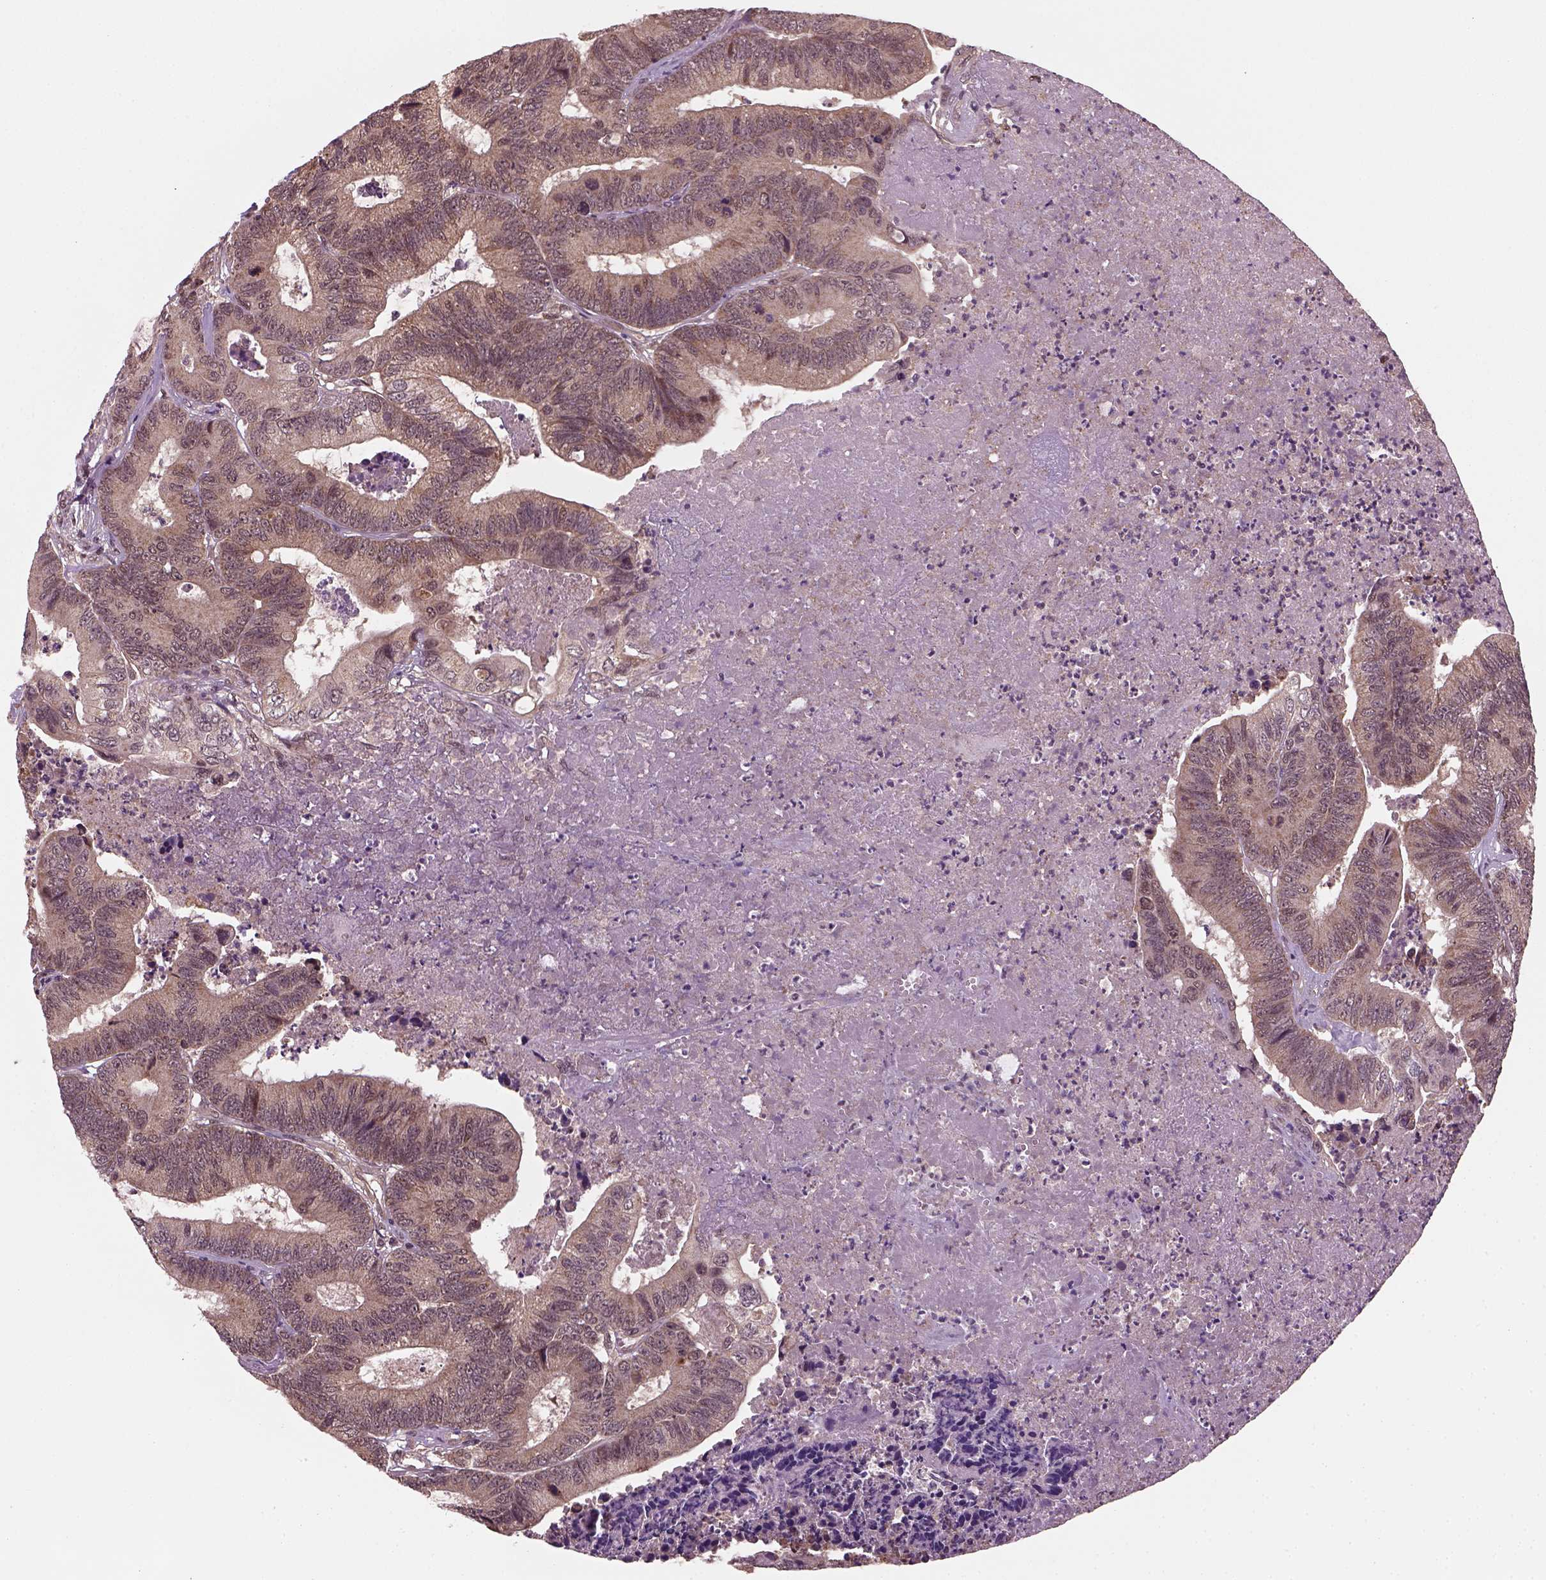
{"staining": {"intensity": "moderate", "quantity": ">75%", "location": "cytoplasmic/membranous"}, "tissue": "colorectal cancer", "cell_type": "Tumor cells", "image_type": "cancer", "snomed": [{"axis": "morphology", "description": "Adenocarcinoma, NOS"}, {"axis": "topography", "description": "Colon"}], "caption": "Protein analysis of adenocarcinoma (colorectal) tissue demonstrates moderate cytoplasmic/membranous expression in about >75% of tumor cells.", "gene": "NUDT9", "patient": {"sex": "male", "age": 84}}